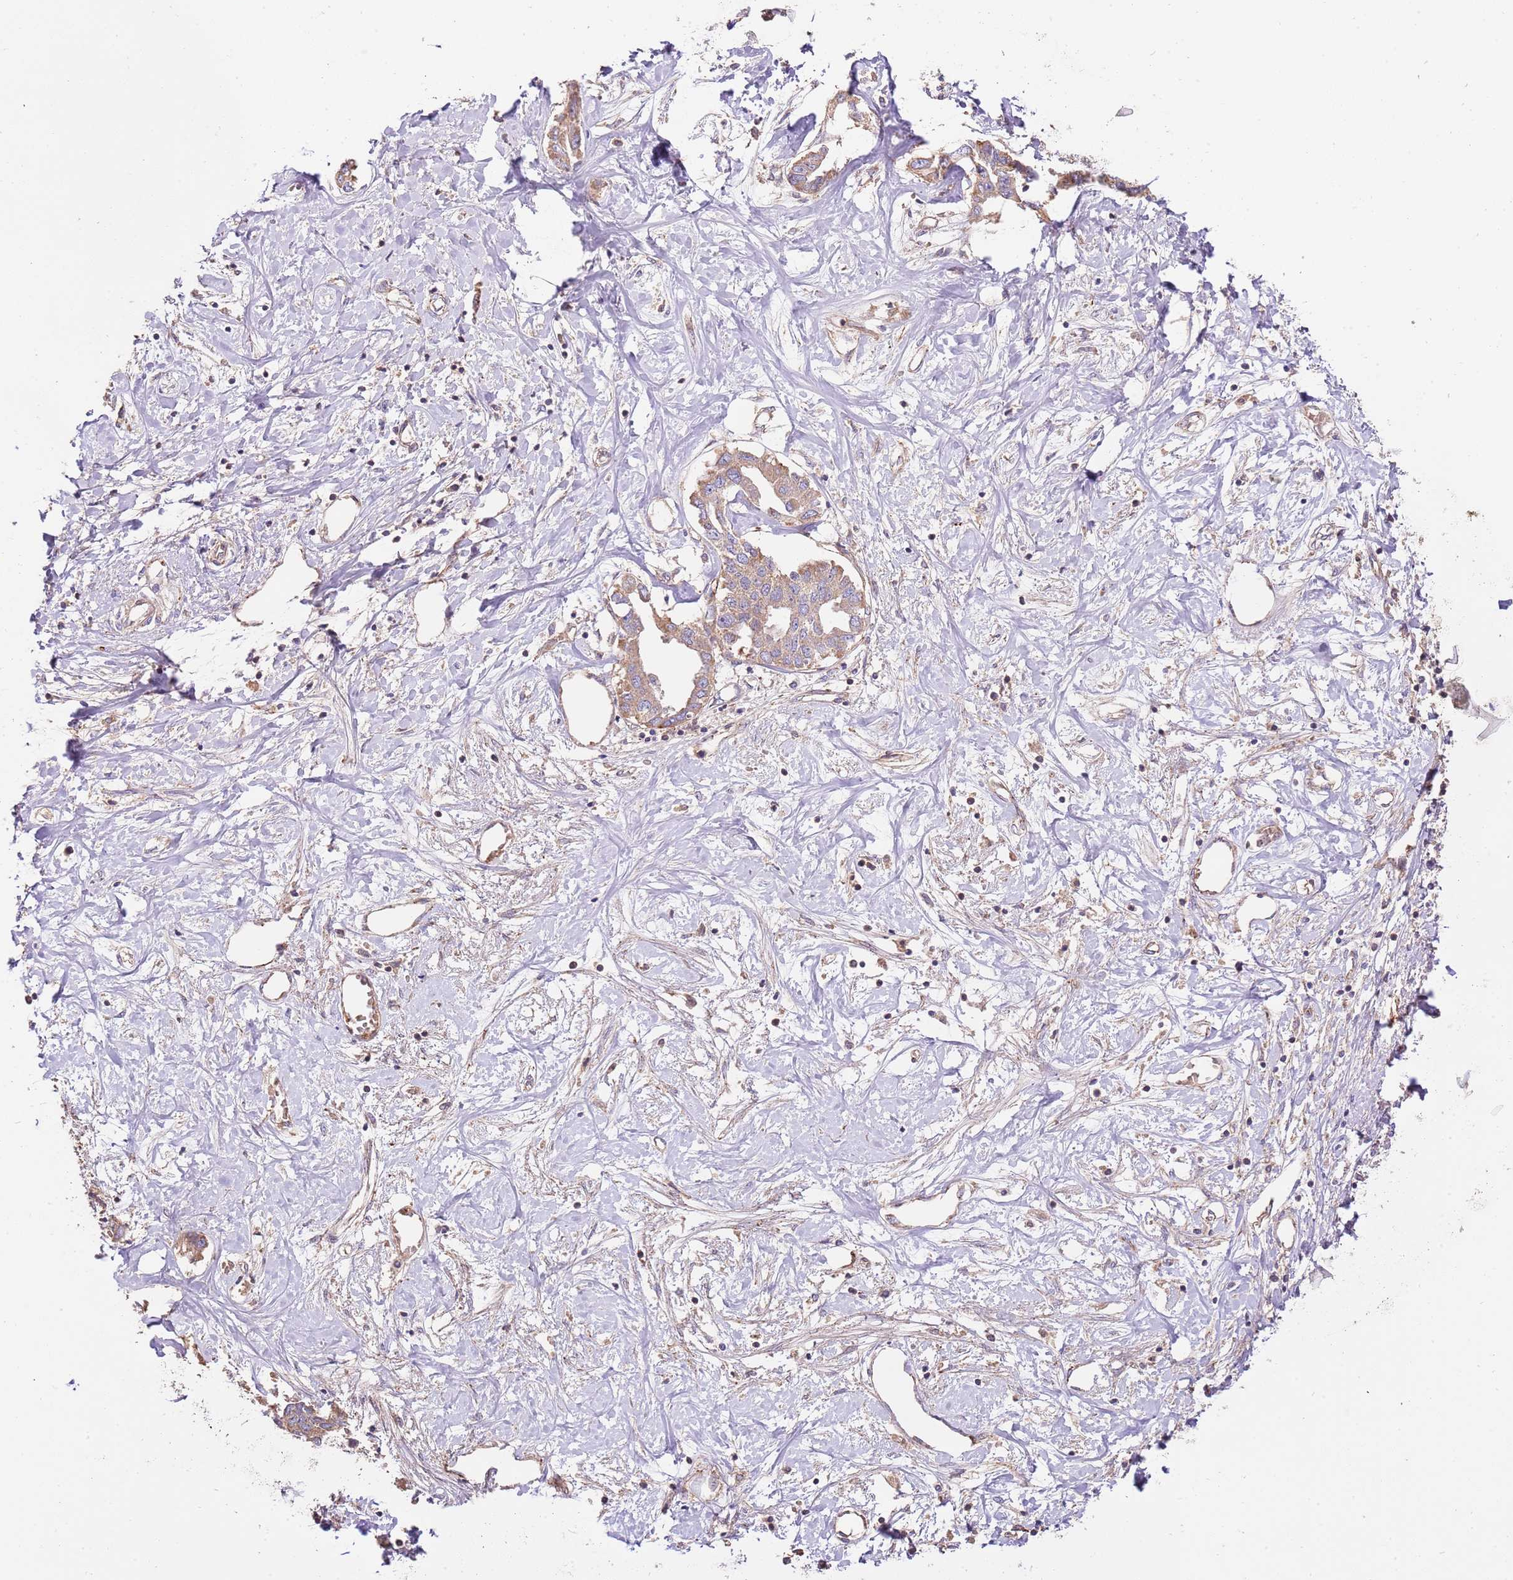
{"staining": {"intensity": "weak", "quantity": ">75%", "location": "cytoplasmic/membranous"}, "tissue": "liver cancer", "cell_type": "Tumor cells", "image_type": "cancer", "snomed": [{"axis": "morphology", "description": "Cholangiocarcinoma"}, {"axis": "topography", "description": "Liver"}], "caption": "Protein expression analysis of liver cholangiocarcinoma exhibits weak cytoplasmic/membranous staining in approximately >75% of tumor cells.", "gene": "DOCK6", "patient": {"sex": "male", "age": 59}}